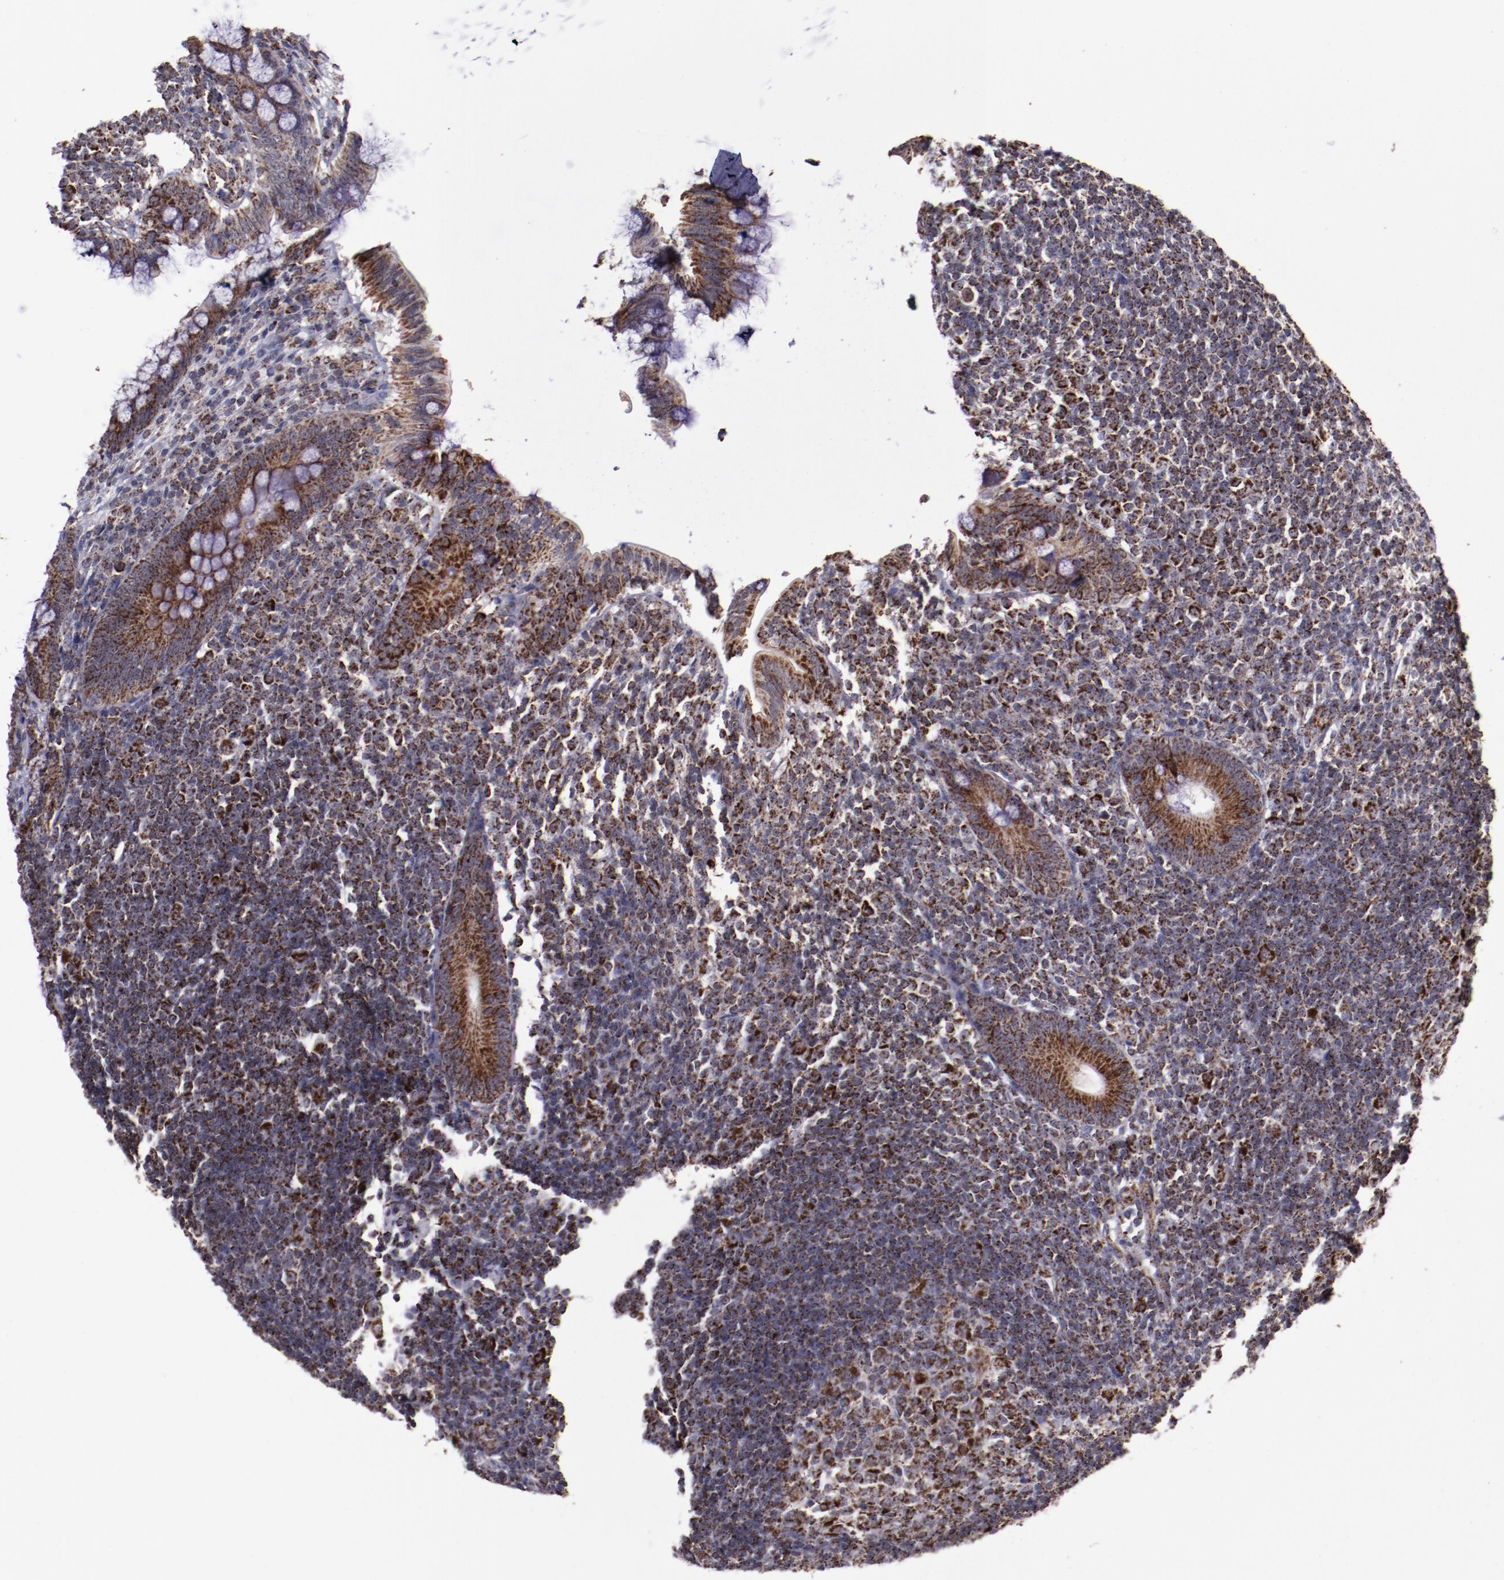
{"staining": {"intensity": "strong", "quantity": ">75%", "location": "cytoplasmic/membranous"}, "tissue": "appendix", "cell_type": "Glandular cells", "image_type": "normal", "snomed": [{"axis": "morphology", "description": "Normal tissue, NOS"}, {"axis": "topography", "description": "Appendix"}], "caption": "Appendix stained with DAB (3,3'-diaminobenzidine) IHC displays high levels of strong cytoplasmic/membranous expression in about >75% of glandular cells.", "gene": "LONP1", "patient": {"sex": "female", "age": 66}}